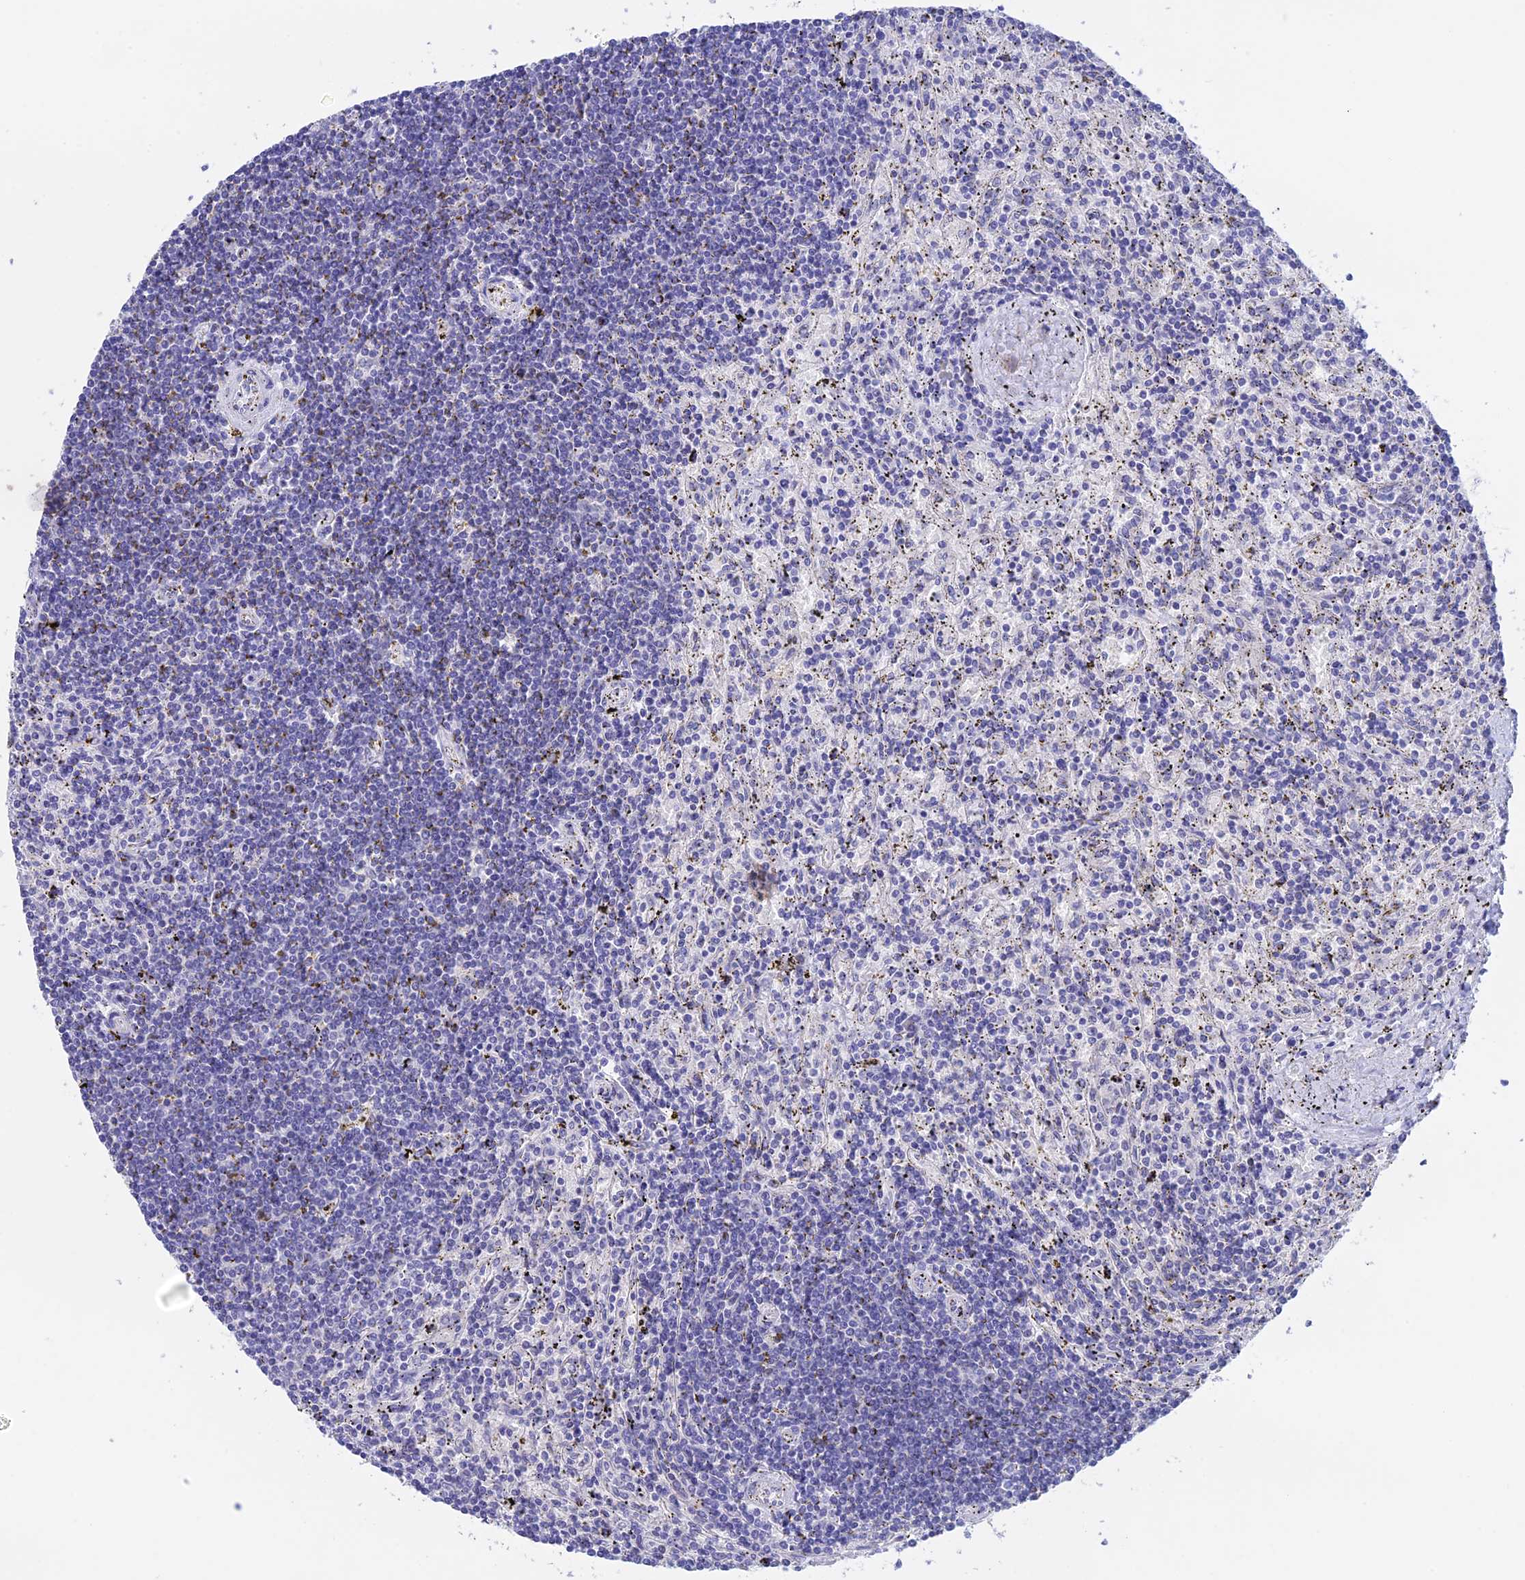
{"staining": {"intensity": "negative", "quantity": "none", "location": "none"}, "tissue": "lymphoma", "cell_type": "Tumor cells", "image_type": "cancer", "snomed": [{"axis": "morphology", "description": "Malignant lymphoma, non-Hodgkin's type, Low grade"}, {"axis": "topography", "description": "Spleen"}], "caption": "Immunohistochemistry (IHC) of human lymphoma demonstrates no positivity in tumor cells.", "gene": "BTBD19", "patient": {"sex": "male", "age": 76}}